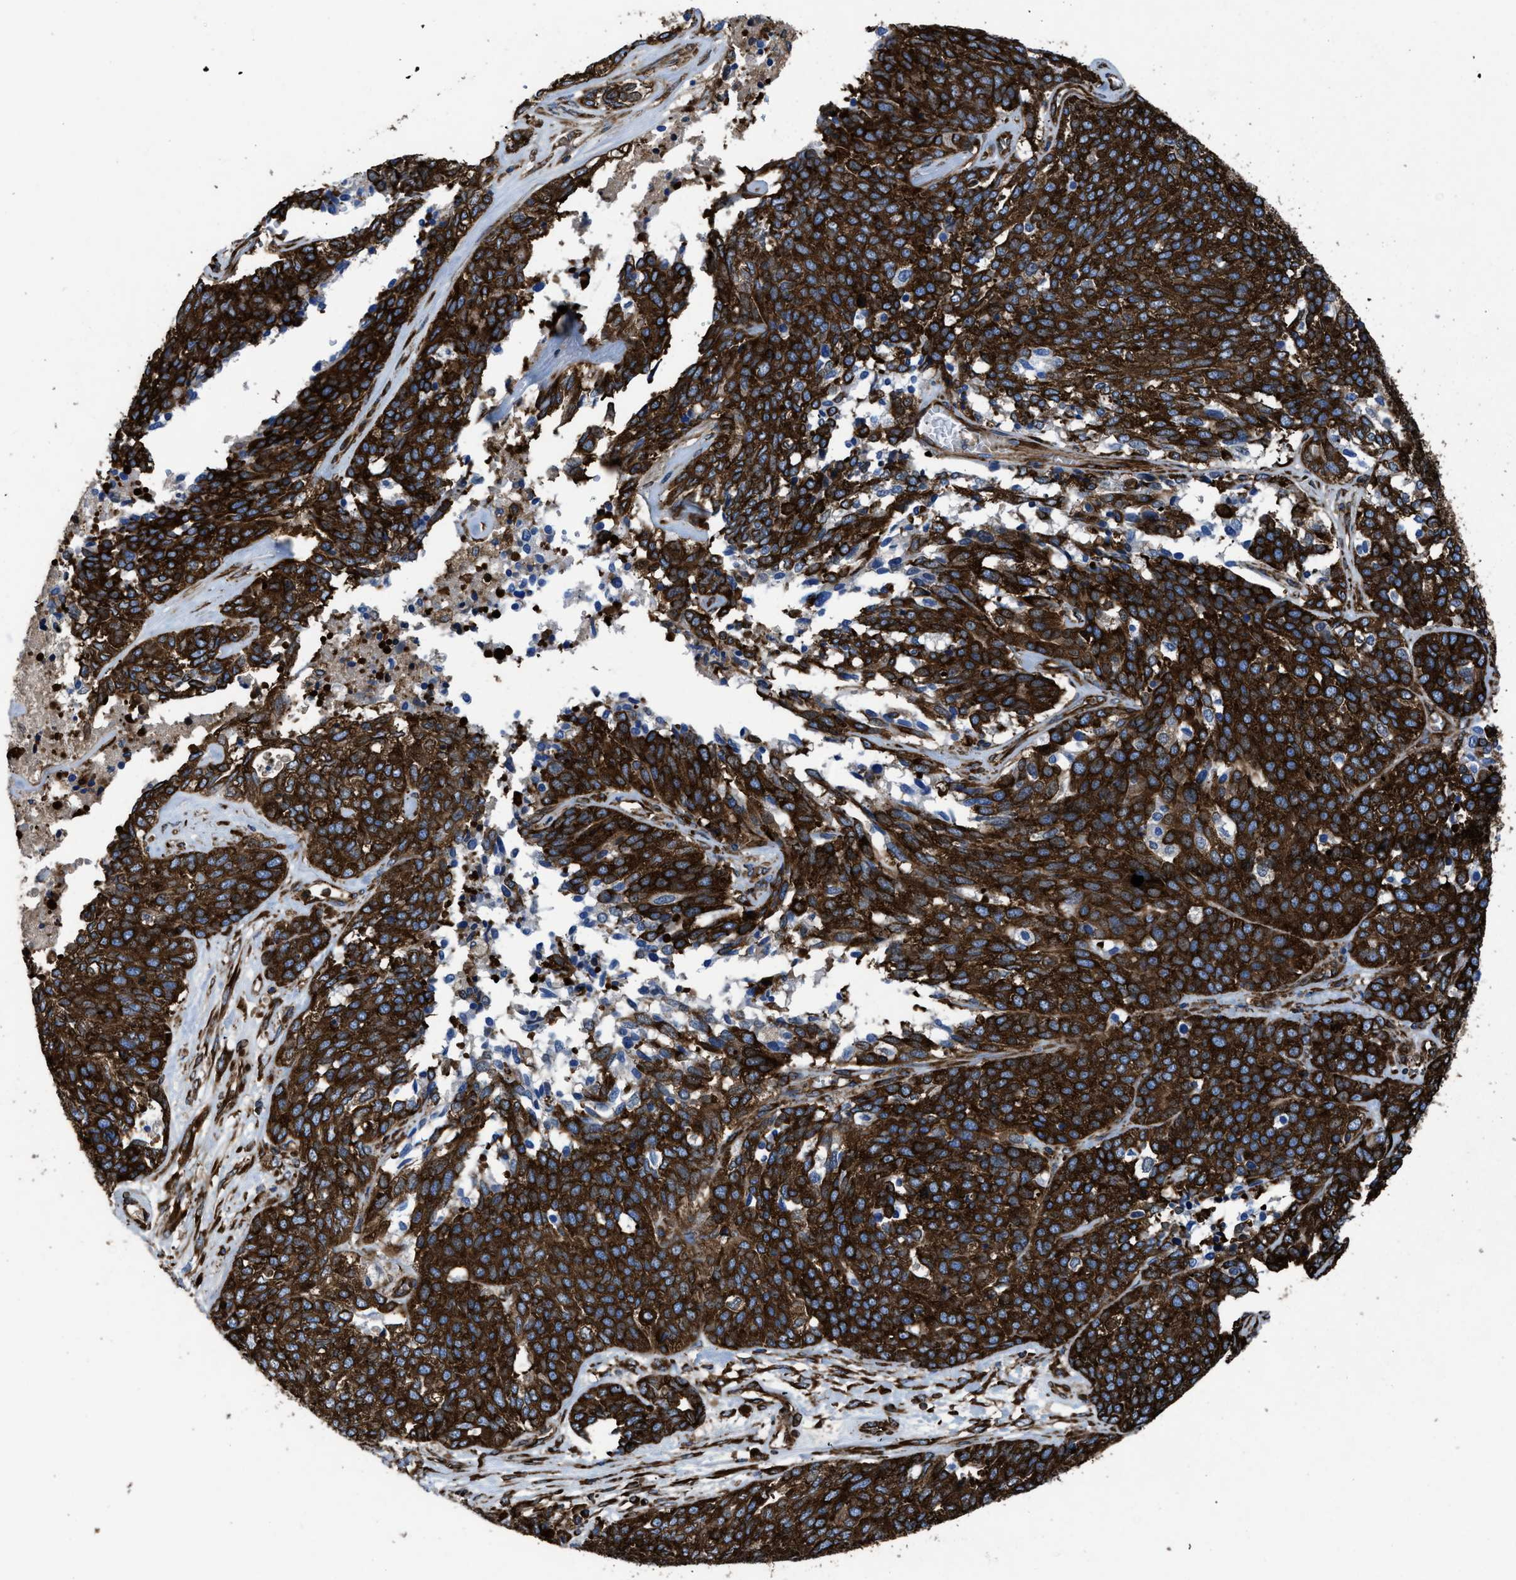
{"staining": {"intensity": "strong", "quantity": ">75%", "location": "cytoplasmic/membranous"}, "tissue": "ovarian cancer", "cell_type": "Tumor cells", "image_type": "cancer", "snomed": [{"axis": "morphology", "description": "Cystadenocarcinoma, serous, NOS"}, {"axis": "topography", "description": "Ovary"}], "caption": "The micrograph shows staining of serous cystadenocarcinoma (ovarian), revealing strong cytoplasmic/membranous protein positivity (brown color) within tumor cells.", "gene": "CAPRIN1", "patient": {"sex": "female", "age": 44}}